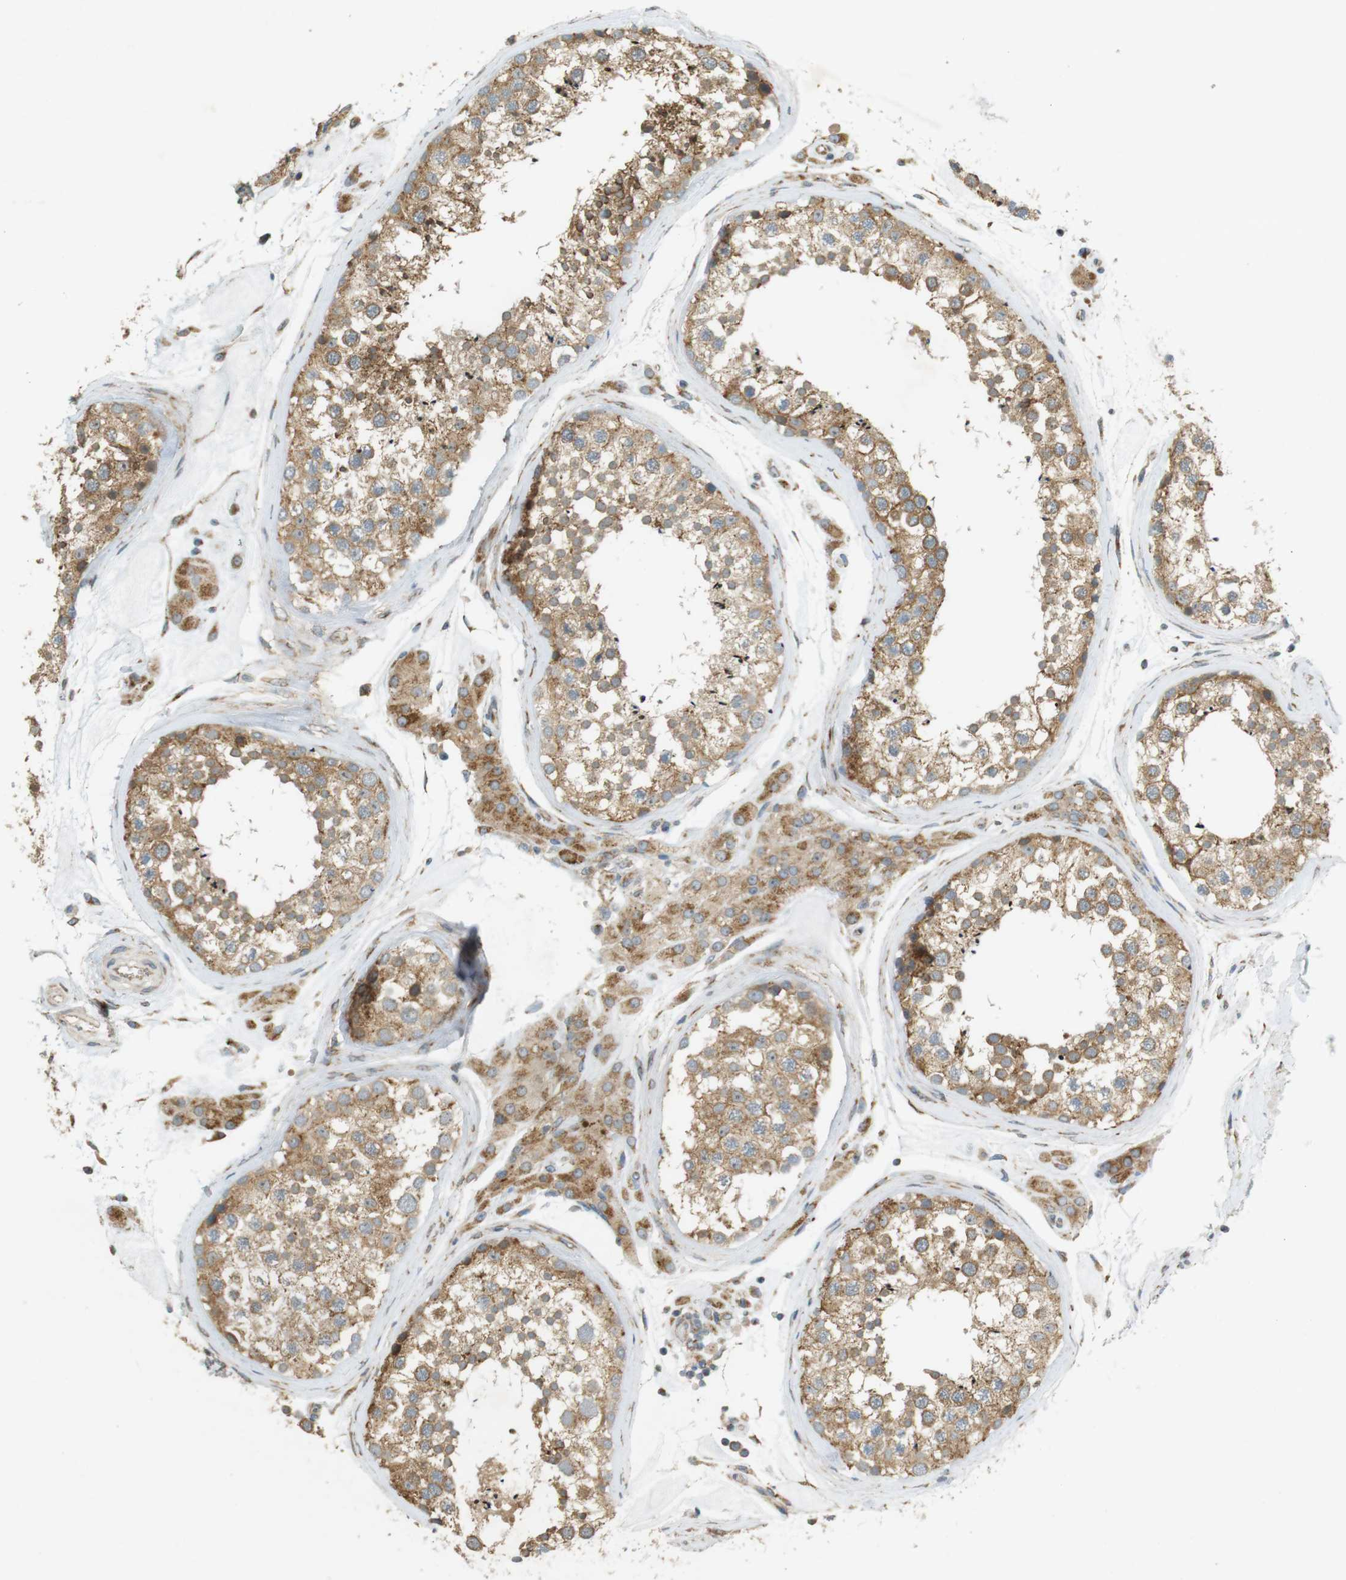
{"staining": {"intensity": "moderate", "quantity": ">75%", "location": "cytoplasmic/membranous"}, "tissue": "testis", "cell_type": "Cells in seminiferous ducts", "image_type": "normal", "snomed": [{"axis": "morphology", "description": "Normal tissue, NOS"}, {"axis": "topography", "description": "Testis"}], "caption": "High-power microscopy captured an IHC image of benign testis, revealing moderate cytoplasmic/membranous positivity in approximately >75% of cells in seminiferous ducts. (DAB (3,3'-diaminobenzidine) = brown stain, brightfield microscopy at high magnification).", "gene": "SLC41A1", "patient": {"sex": "male", "age": 46}}